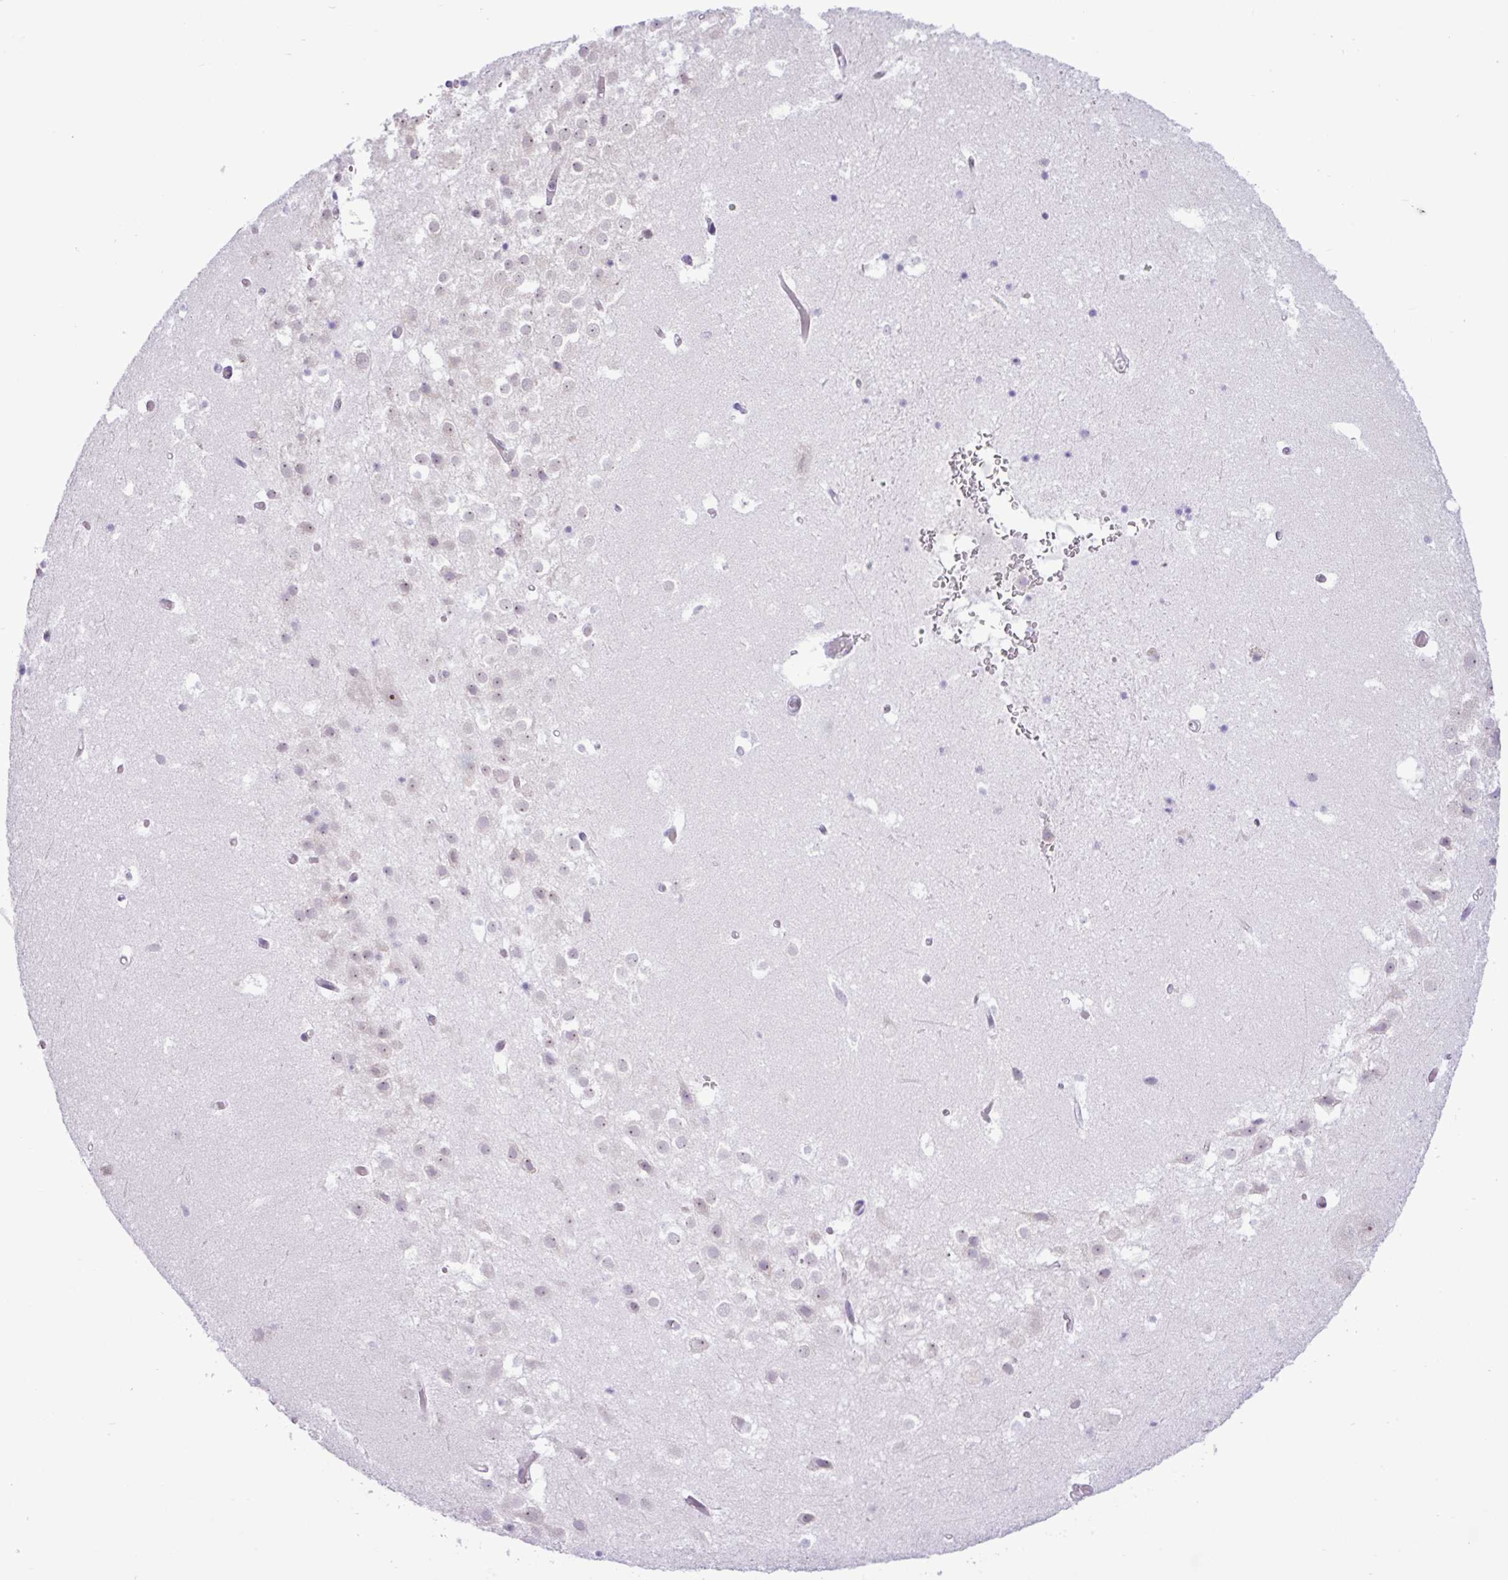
{"staining": {"intensity": "negative", "quantity": "none", "location": "none"}, "tissue": "hippocampus", "cell_type": "Glial cells", "image_type": "normal", "snomed": [{"axis": "morphology", "description": "Normal tissue, NOS"}, {"axis": "topography", "description": "Hippocampus"}], "caption": "DAB (3,3'-diaminobenzidine) immunohistochemical staining of normal human hippocampus displays no significant expression in glial cells. (Stains: DAB IHC with hematoxylin counter stain, Microscopy: brightfield microscopy at high magnification).", "gene": "ELOA2", "patient": {"sex": "female", "age": 52}}